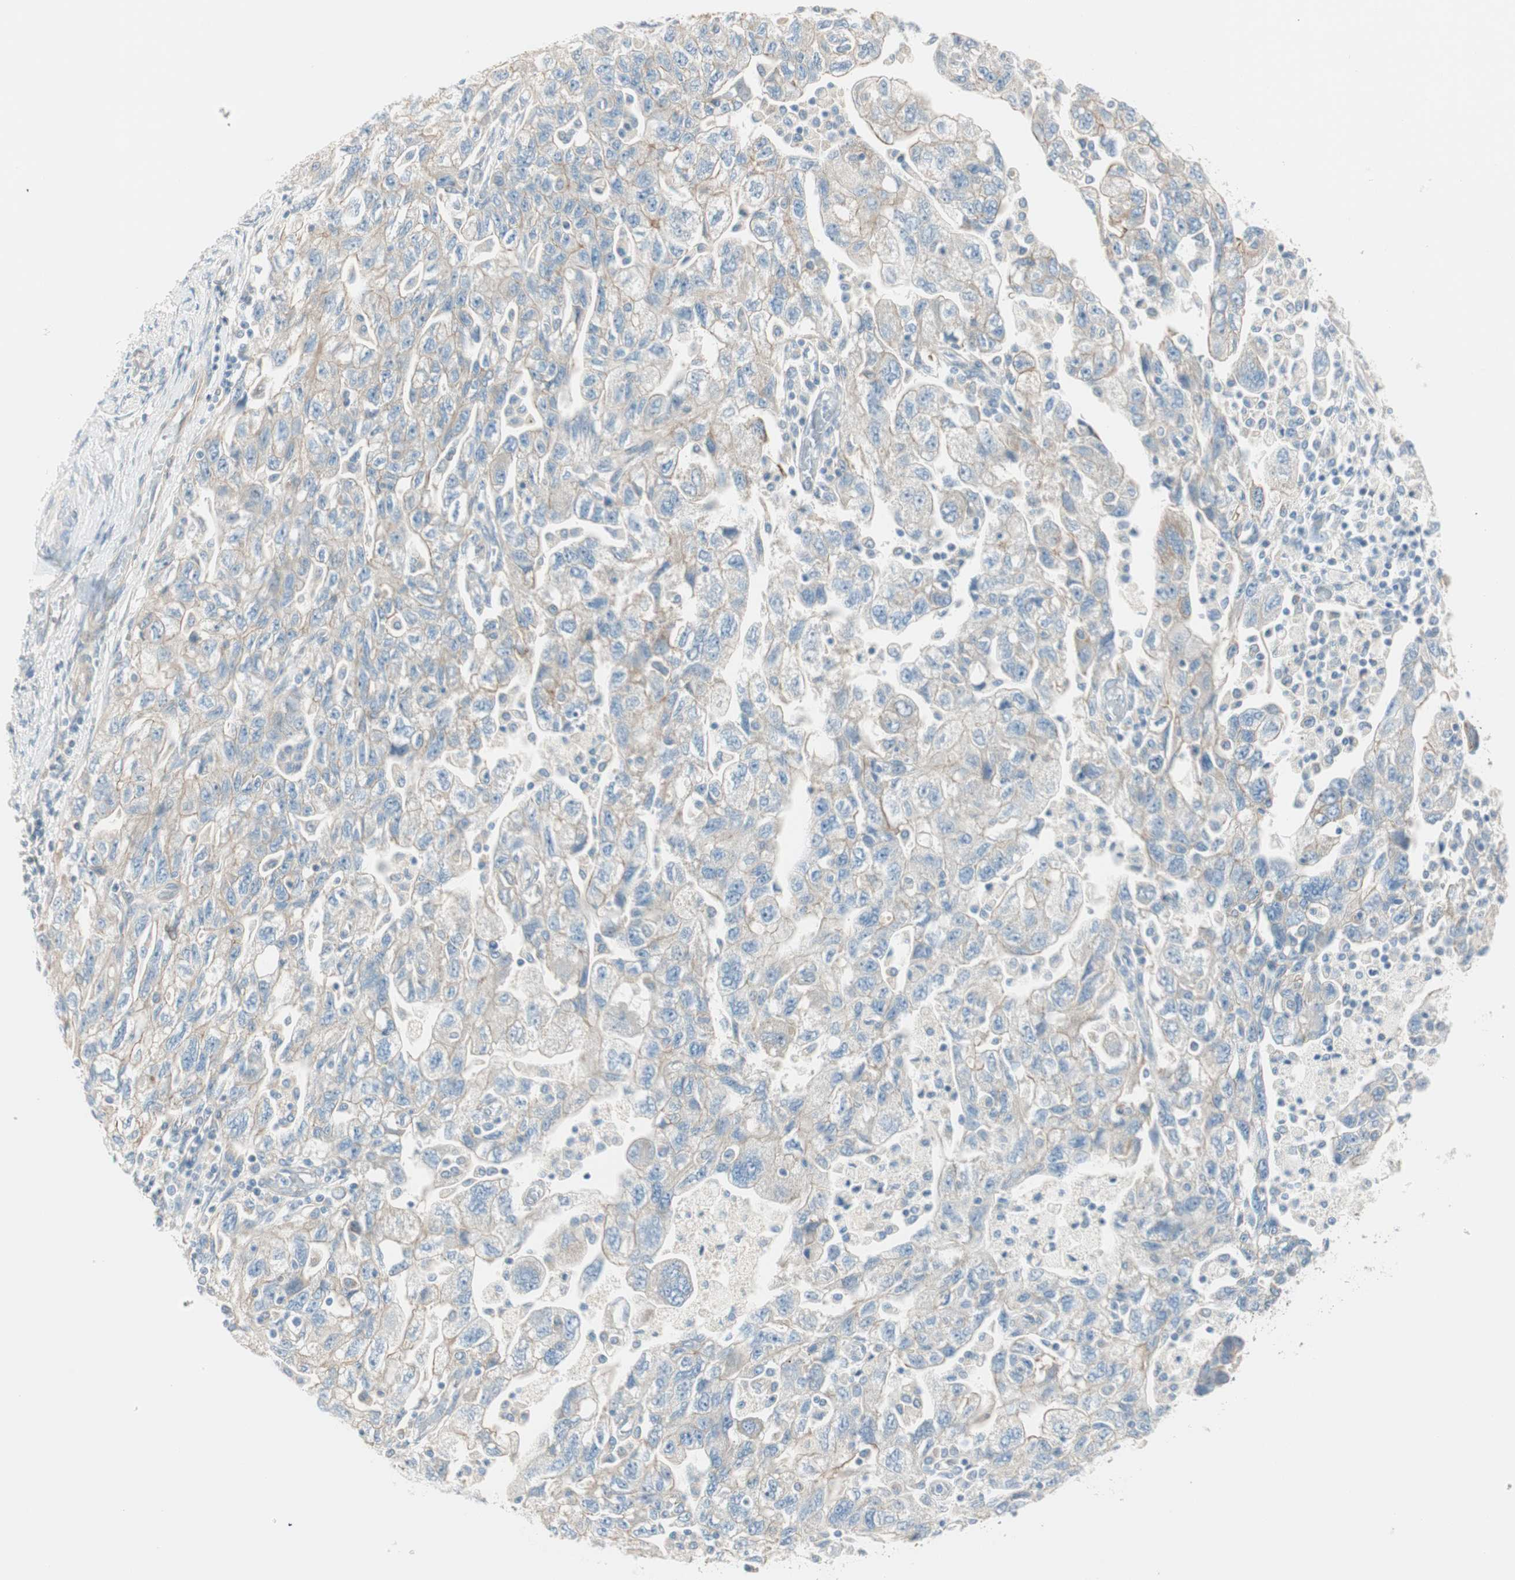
{"staining": {"intensity": "weak", "quantity": "25%-75%", "location": "cytoplasmic/membranous"}, "tissue": "ovarian cancer", "cell_type": "Tumor cells", "image_type": "cancer", "snomed": [{"axis": "morphology", "description": "Carcinoma, NOS"}, {"axis": "morphology", "description": "Cystadenocarcinoma, serous, NOS"}, {"axis": "topography", "description": "Ovary"}], "caption": "Immunohistochemical staining of human serous cystadenocarcinoma (ovarian) exhibits low levels of weak cytoplasmic/membranous protein expression in approximately 25%-75% of tumor cells. The protein is shown in brown color, while the nuclei are stained blue.", "gene": "CDK3", "patient": {"sex": "female", "age": 69}}